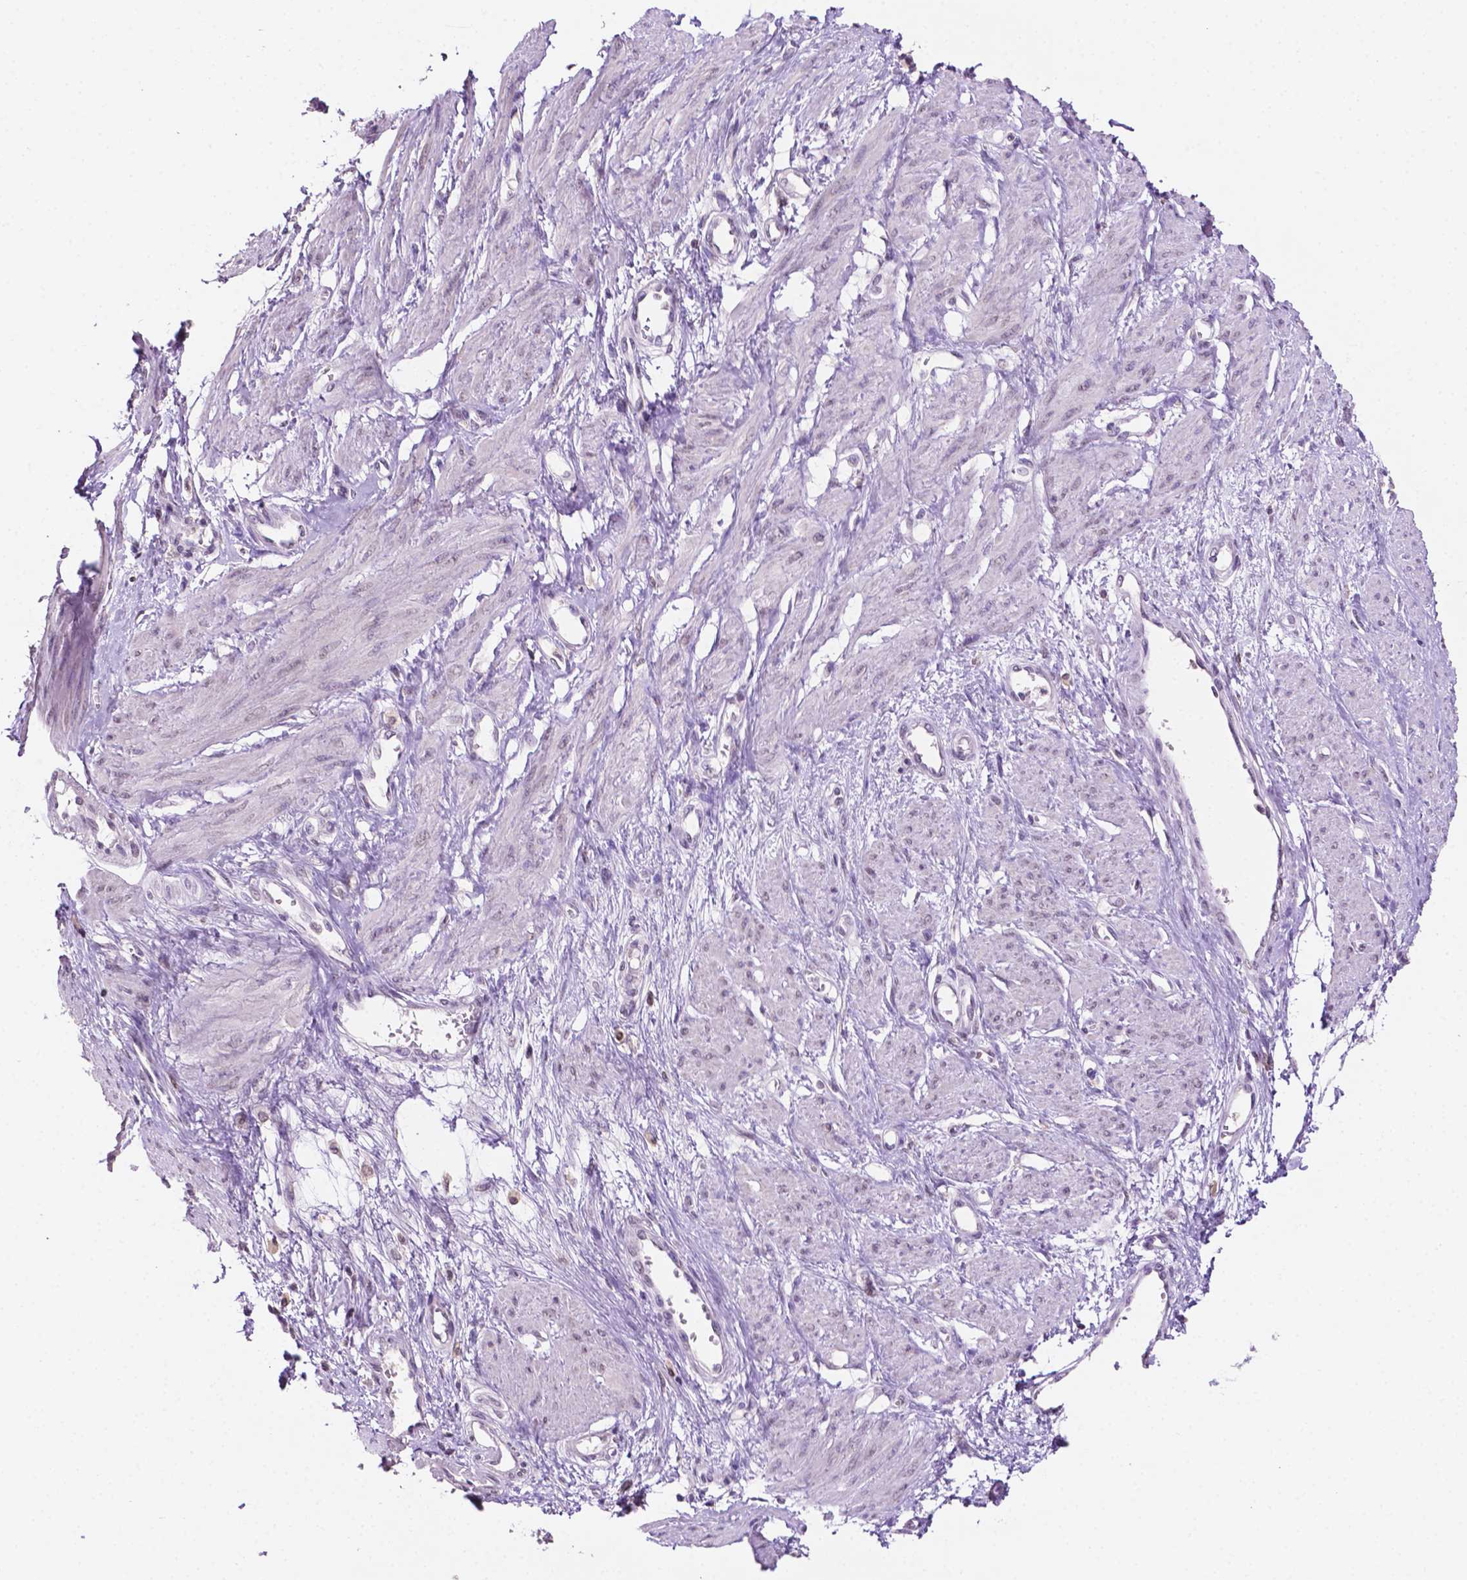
{"staining": {"intensity": "negative", "quantity": "none", "location": "none"}, "tissue": "smooth muscle", "cell_type": "Smooth muscle cells", "image_type": "normal", "snomed": [{"axis": "morphology", "description": "Normal tissue, NOS"}, {"axis": "topography", "description": "Smooth muscle"}, {"axis": "topography", "description": "Uterus"}], "caption": "This is an immunohistochemistry micrograph of benign smooth muscle. There is no expression in smooth muscle cells.", "gene": "PTPN6", "patient": {"sex": "female", "age": 39}}